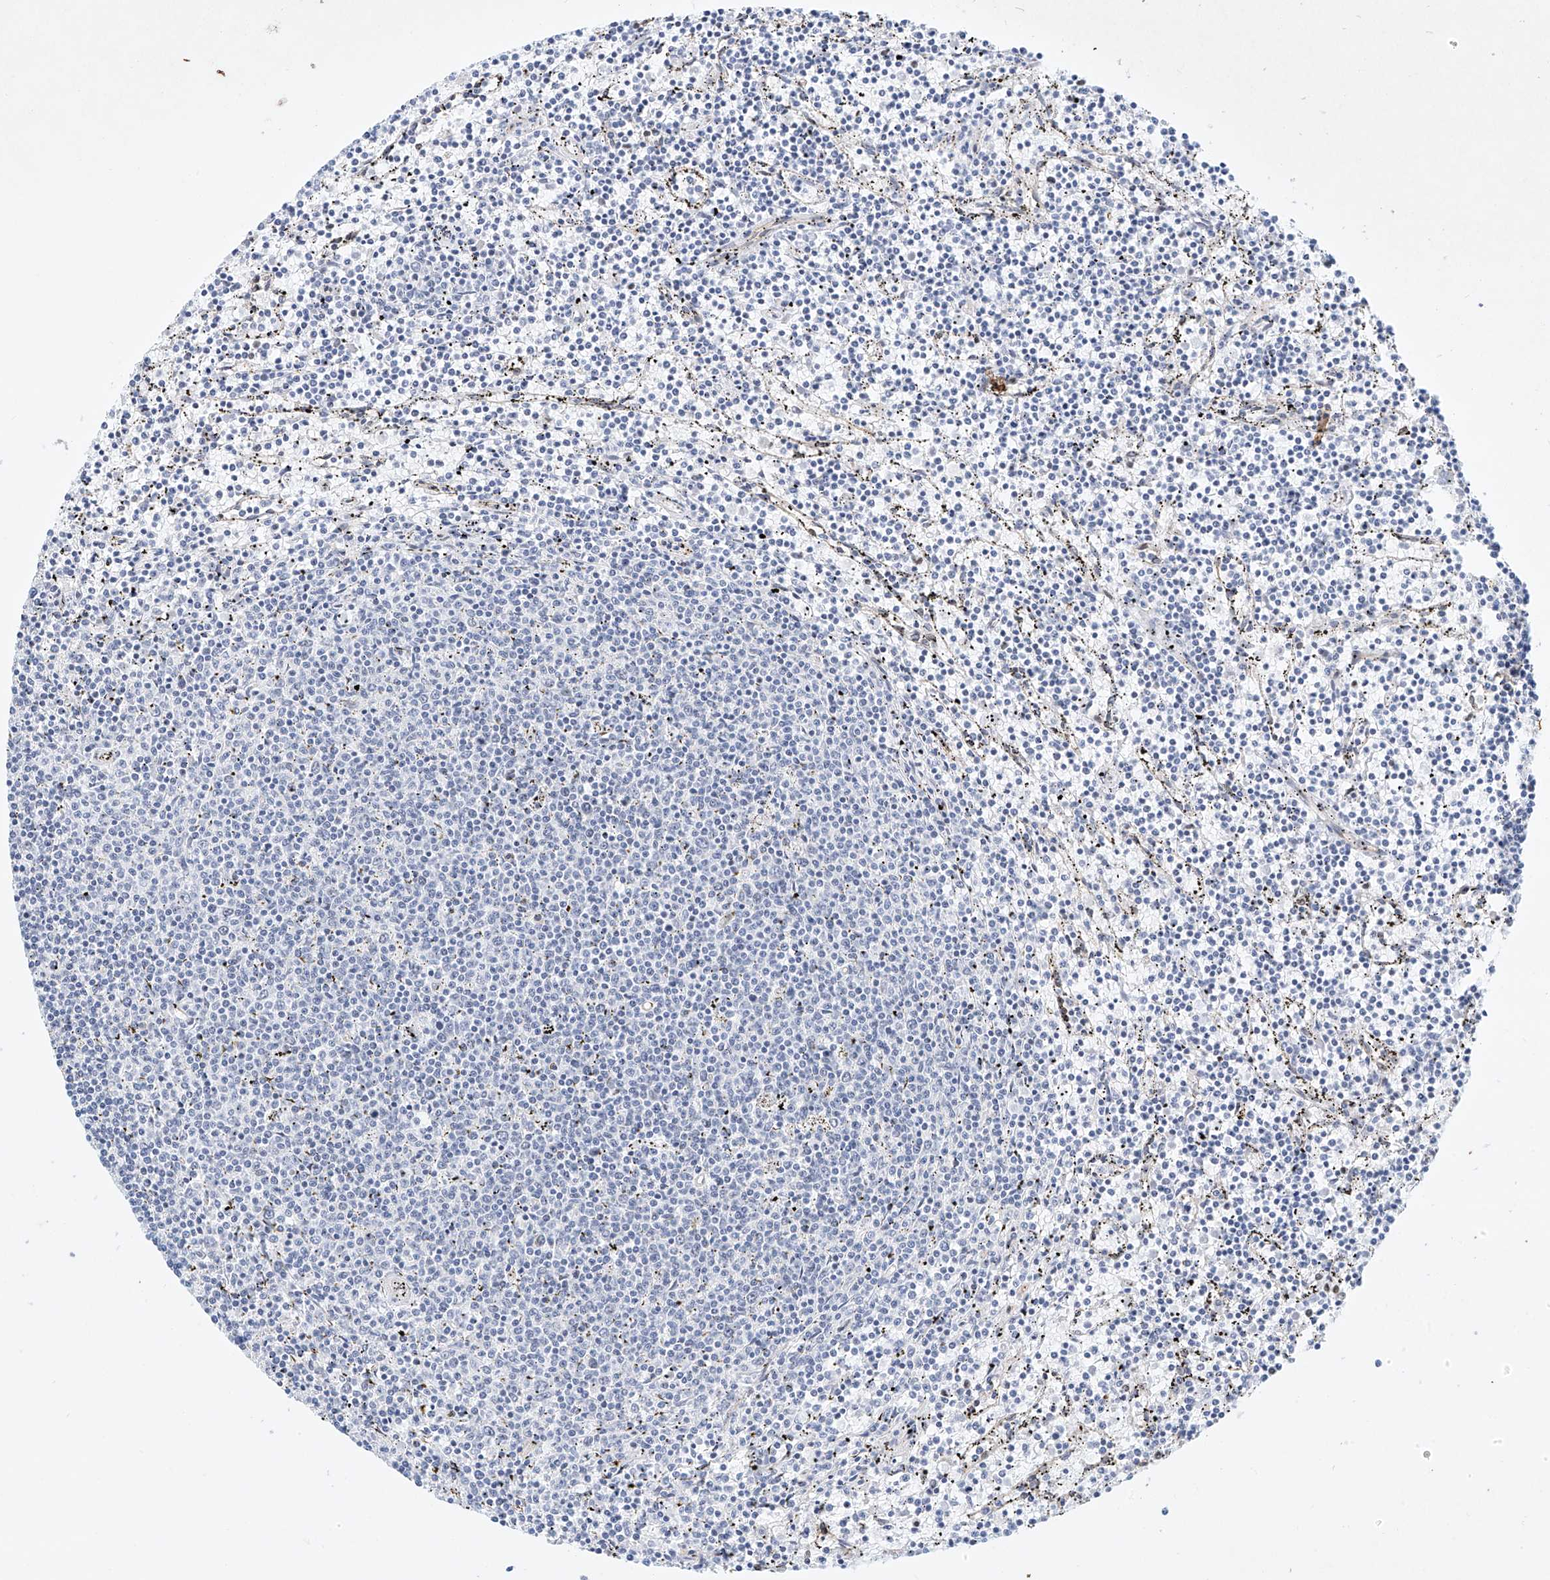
{"staining": {"intensity": "negative", "quantity": "none", "location": "none"}, "tissue": "lymphoma", "cell_type": "Tumor cells", "image_type": "cancer", "snomed": [{"axis": "morphology", "description": "Malignant lymphoma, non-Hodgkin's type, Low grade"}, {"axis": "topography", "description": "Spleen"}], "caption": "IHC image of lymphoma stained for a protein (brown), which exhibits no positivity in tumor cells. Nuclei are stained in blue.", "gene": "REEP2", "patient": {"sex": "female", "age": 50}}